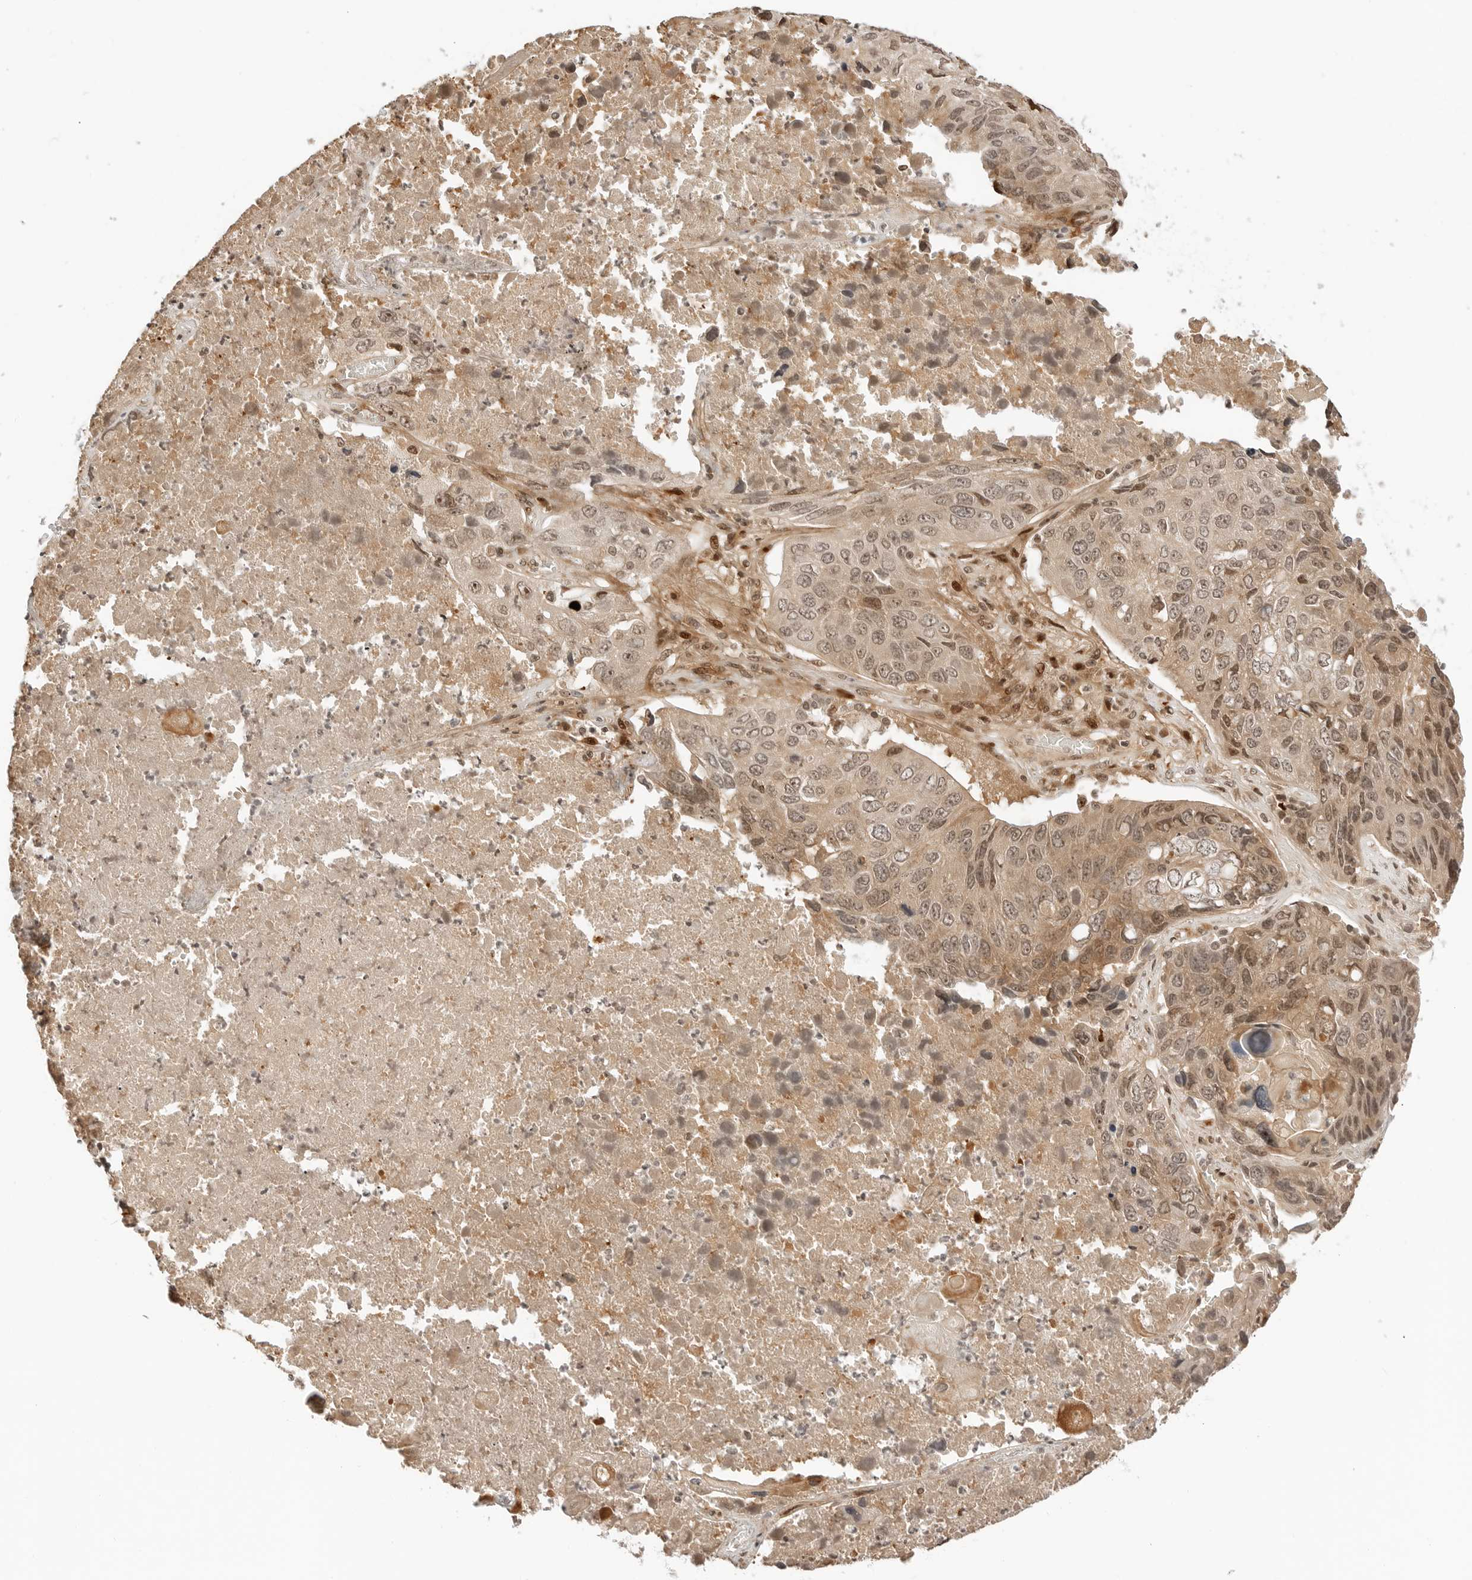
{"staining": {"intensity": "weak", "quantity": ">75%", "location": "cytoplasmic/membranous,nuclear"}, "tissue": "lung cancer", "cell_type": "Tumor cells", "image_type": "cancer", "snomed": [{"axis": "morphology", "description": "Squamous cell carcinoma, NOS"}, {"axis": "topography", "description": "Lung"}], "caption": "Immunohistochemical staining of human lung cancer (squamous cell carcinoma) displays weak cytoplasmic/membranous and nuclear protein positivity in approximately >75% of tumor cells.", "gene": "GEM", "patient": {"sex": "male", "age": 61}}